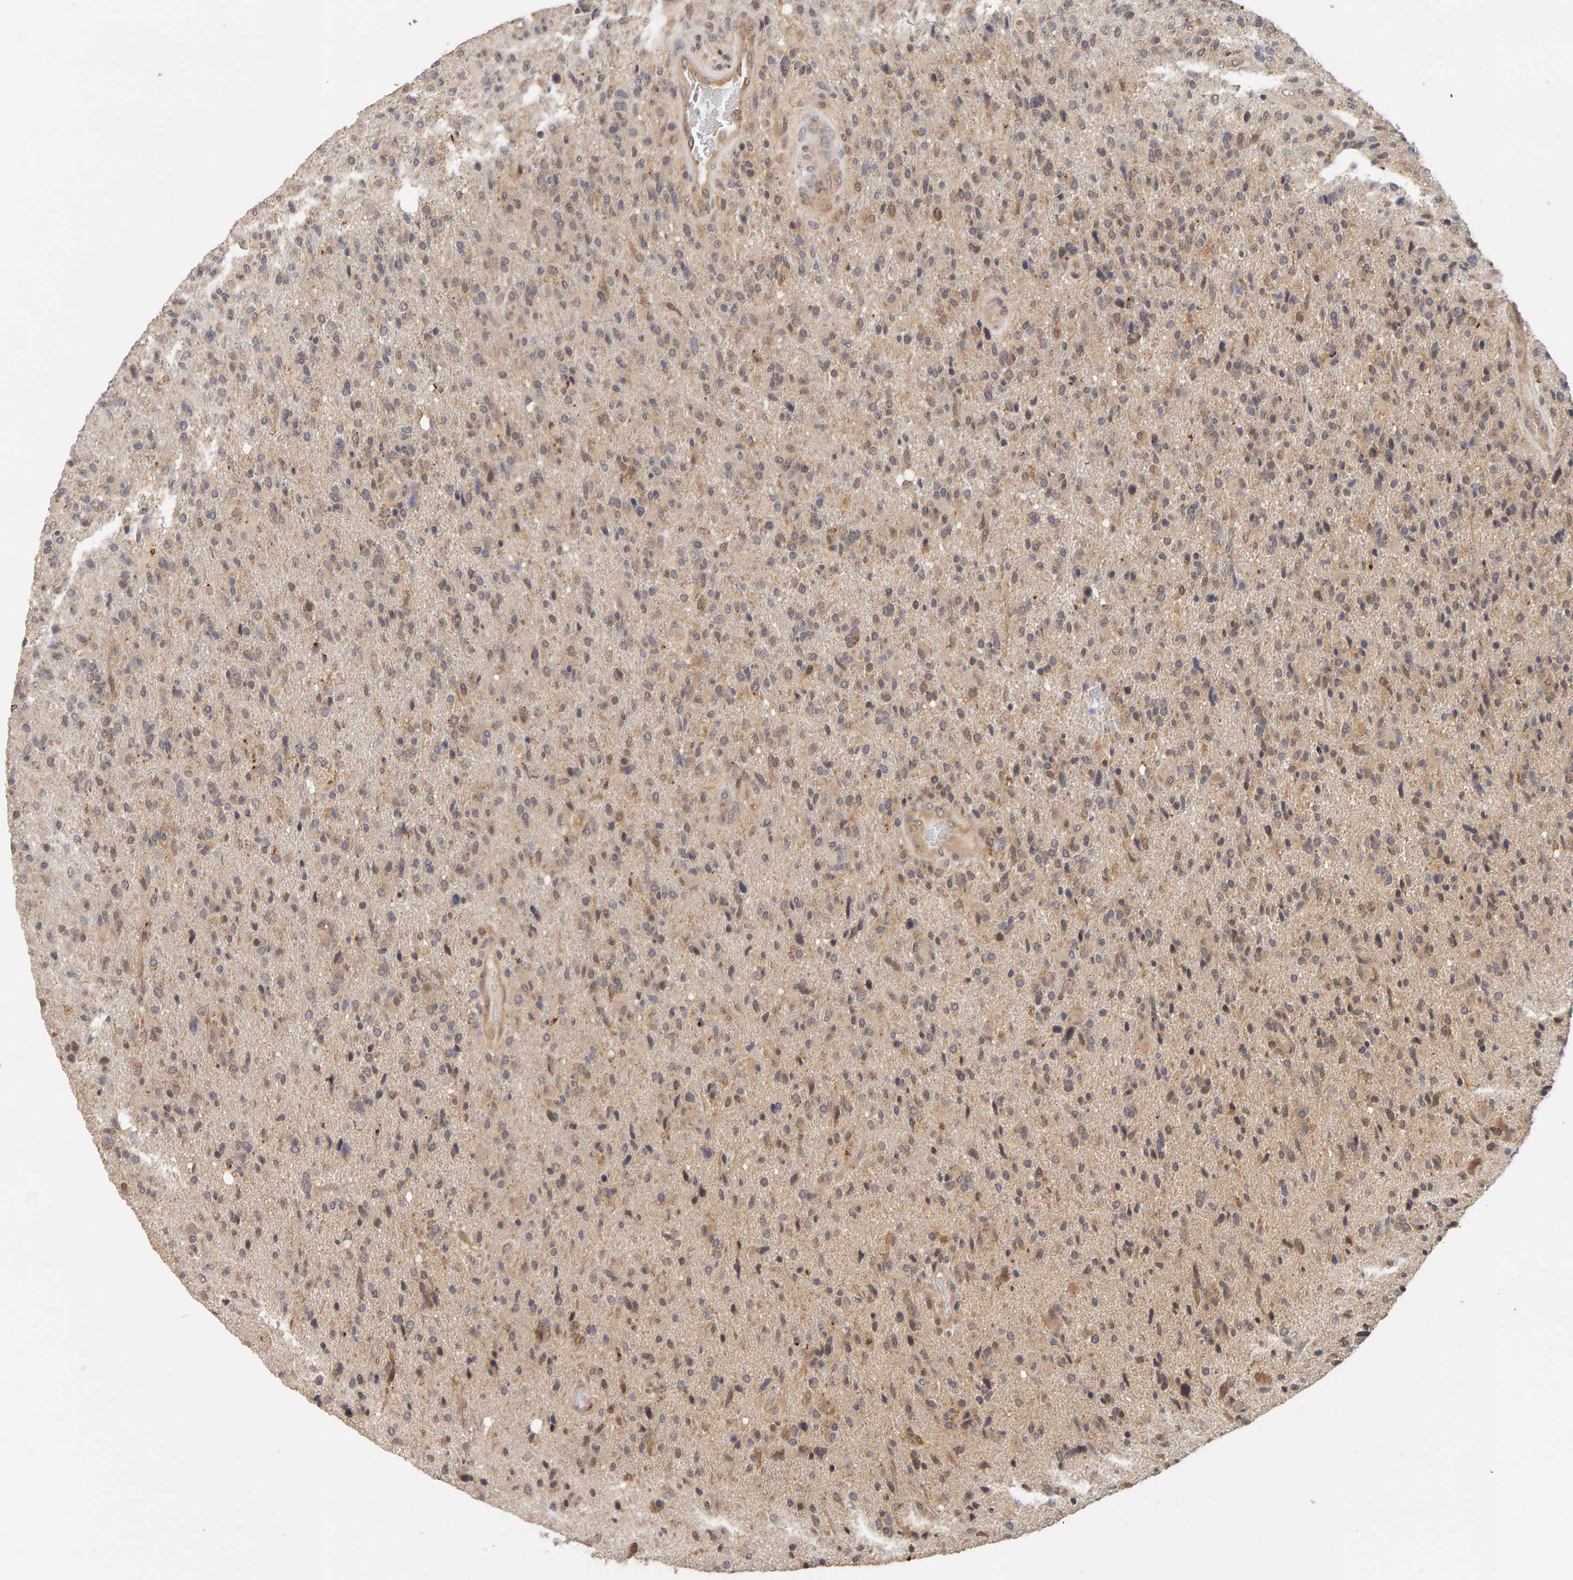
{"staining": {"intensity": "weak", "quantity": "<25%", "location": "cytoplasmic/membranous"}, "tissue": "glioma", "cell_type": "Tumor cells", "image_type": "cancer", "snomed": [{"axis": "morphology", "description": "Glioma, malignant, High grade"}, {"axis": "topography", "description": "Brain"}], "caption": "A high-resolution photomicrograph shows IHC staining of glioma, which displays no significant staining in tumor cells.", "gene": "DNAJC7", "patient": {"sex": "male", "age": 72}}